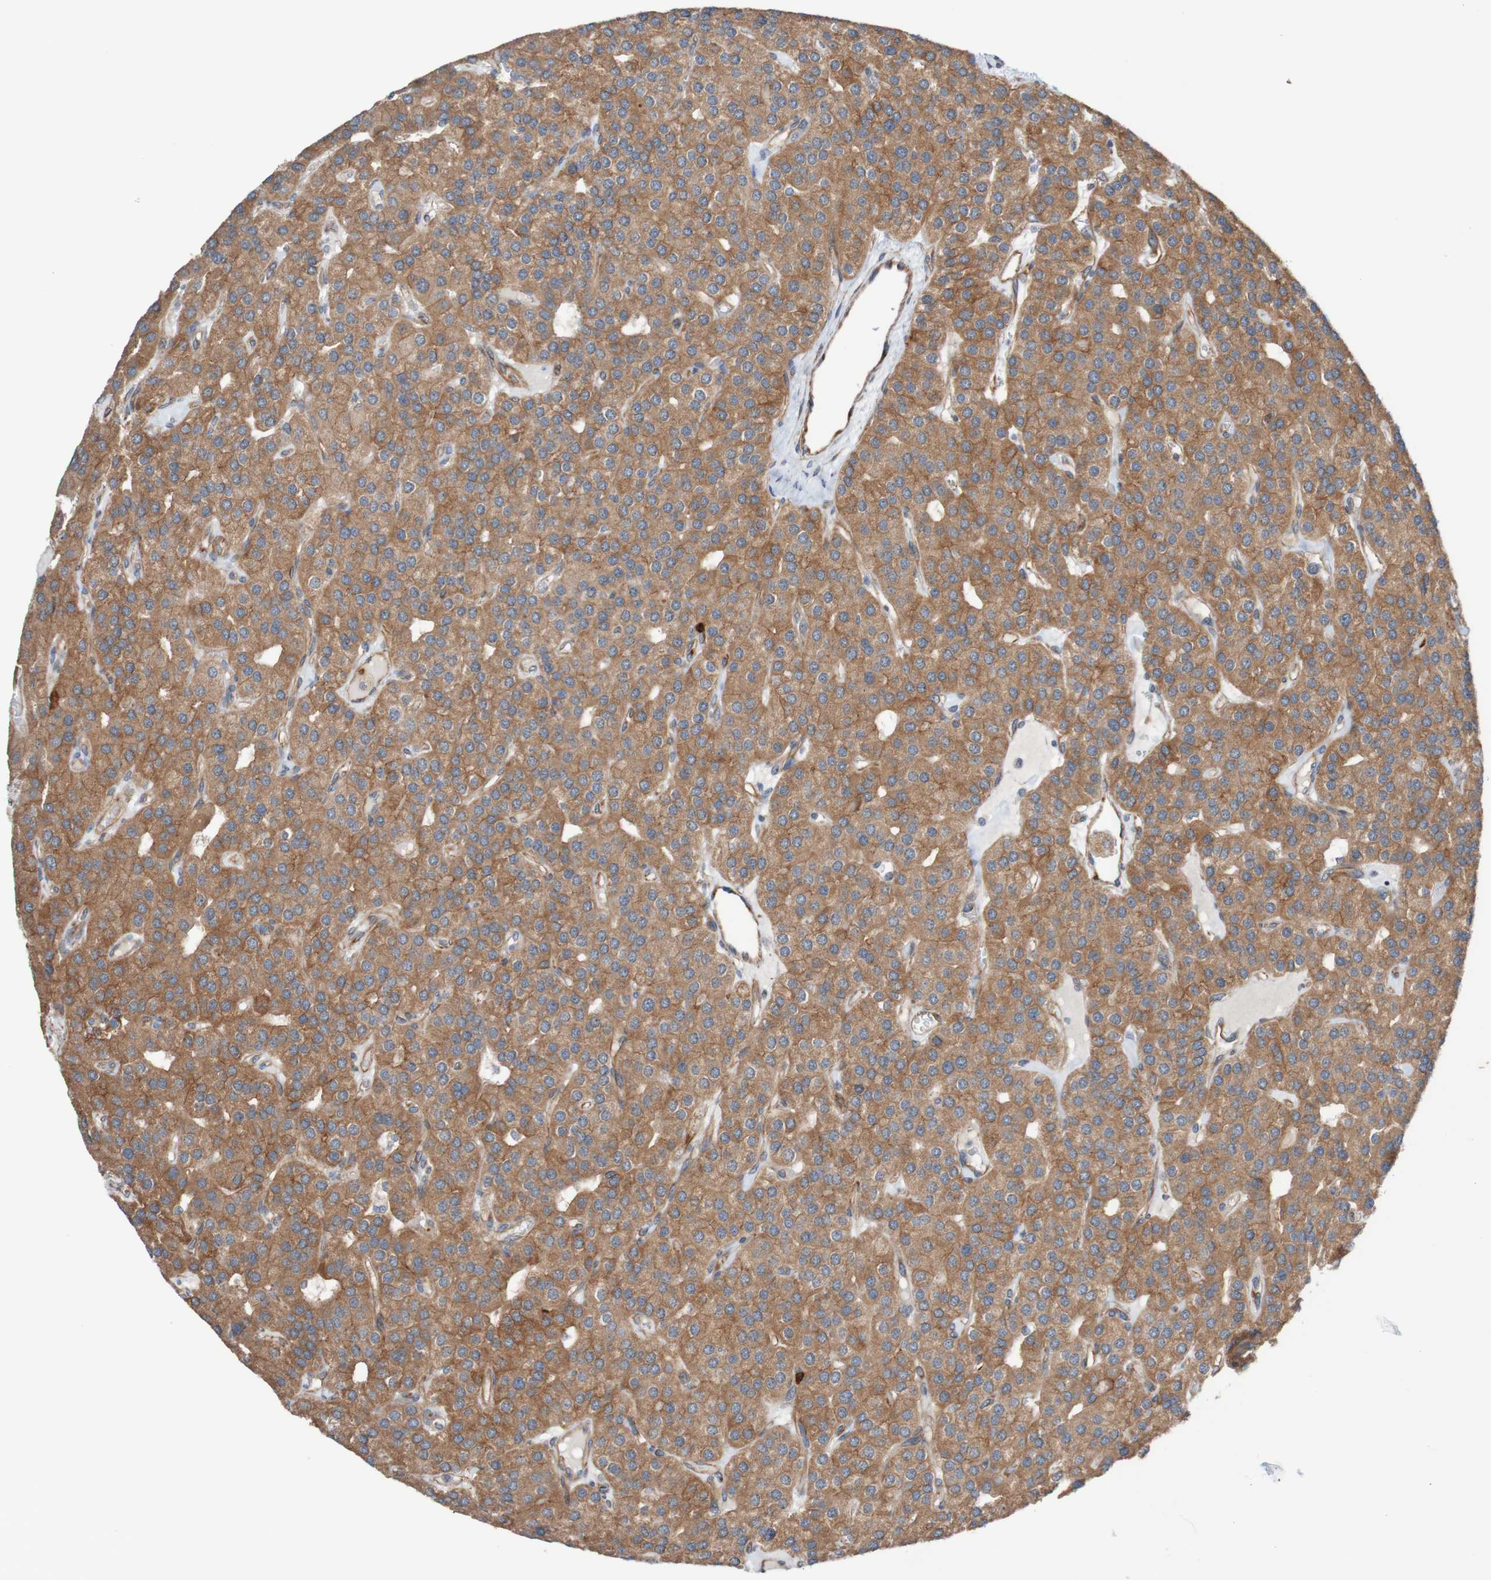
{"staining": {"intensity": "moderate", "quantity": ">75%", "location": "cytoplasmic/membranous"}, "tissue": "parathyroid gland", "cell_type": "Glandular cells", "image_type": "normal", "snomed": [{"axis": "morphology", "description": "Normal tissue, NOS"}, {"axis": "morphology", "description": "Adenoma, NOS"}, {"axis": "topography", "description": "Parathyroid gland"}], "caption": "Brown immunohistochemical staining in benign human parathyroid gland shows moderate cytoplasmic/membranous positivity in about >75% of glandular cells.", "gene": "ST8SIA6", "patient": {"sex": "female", "age": 86}}